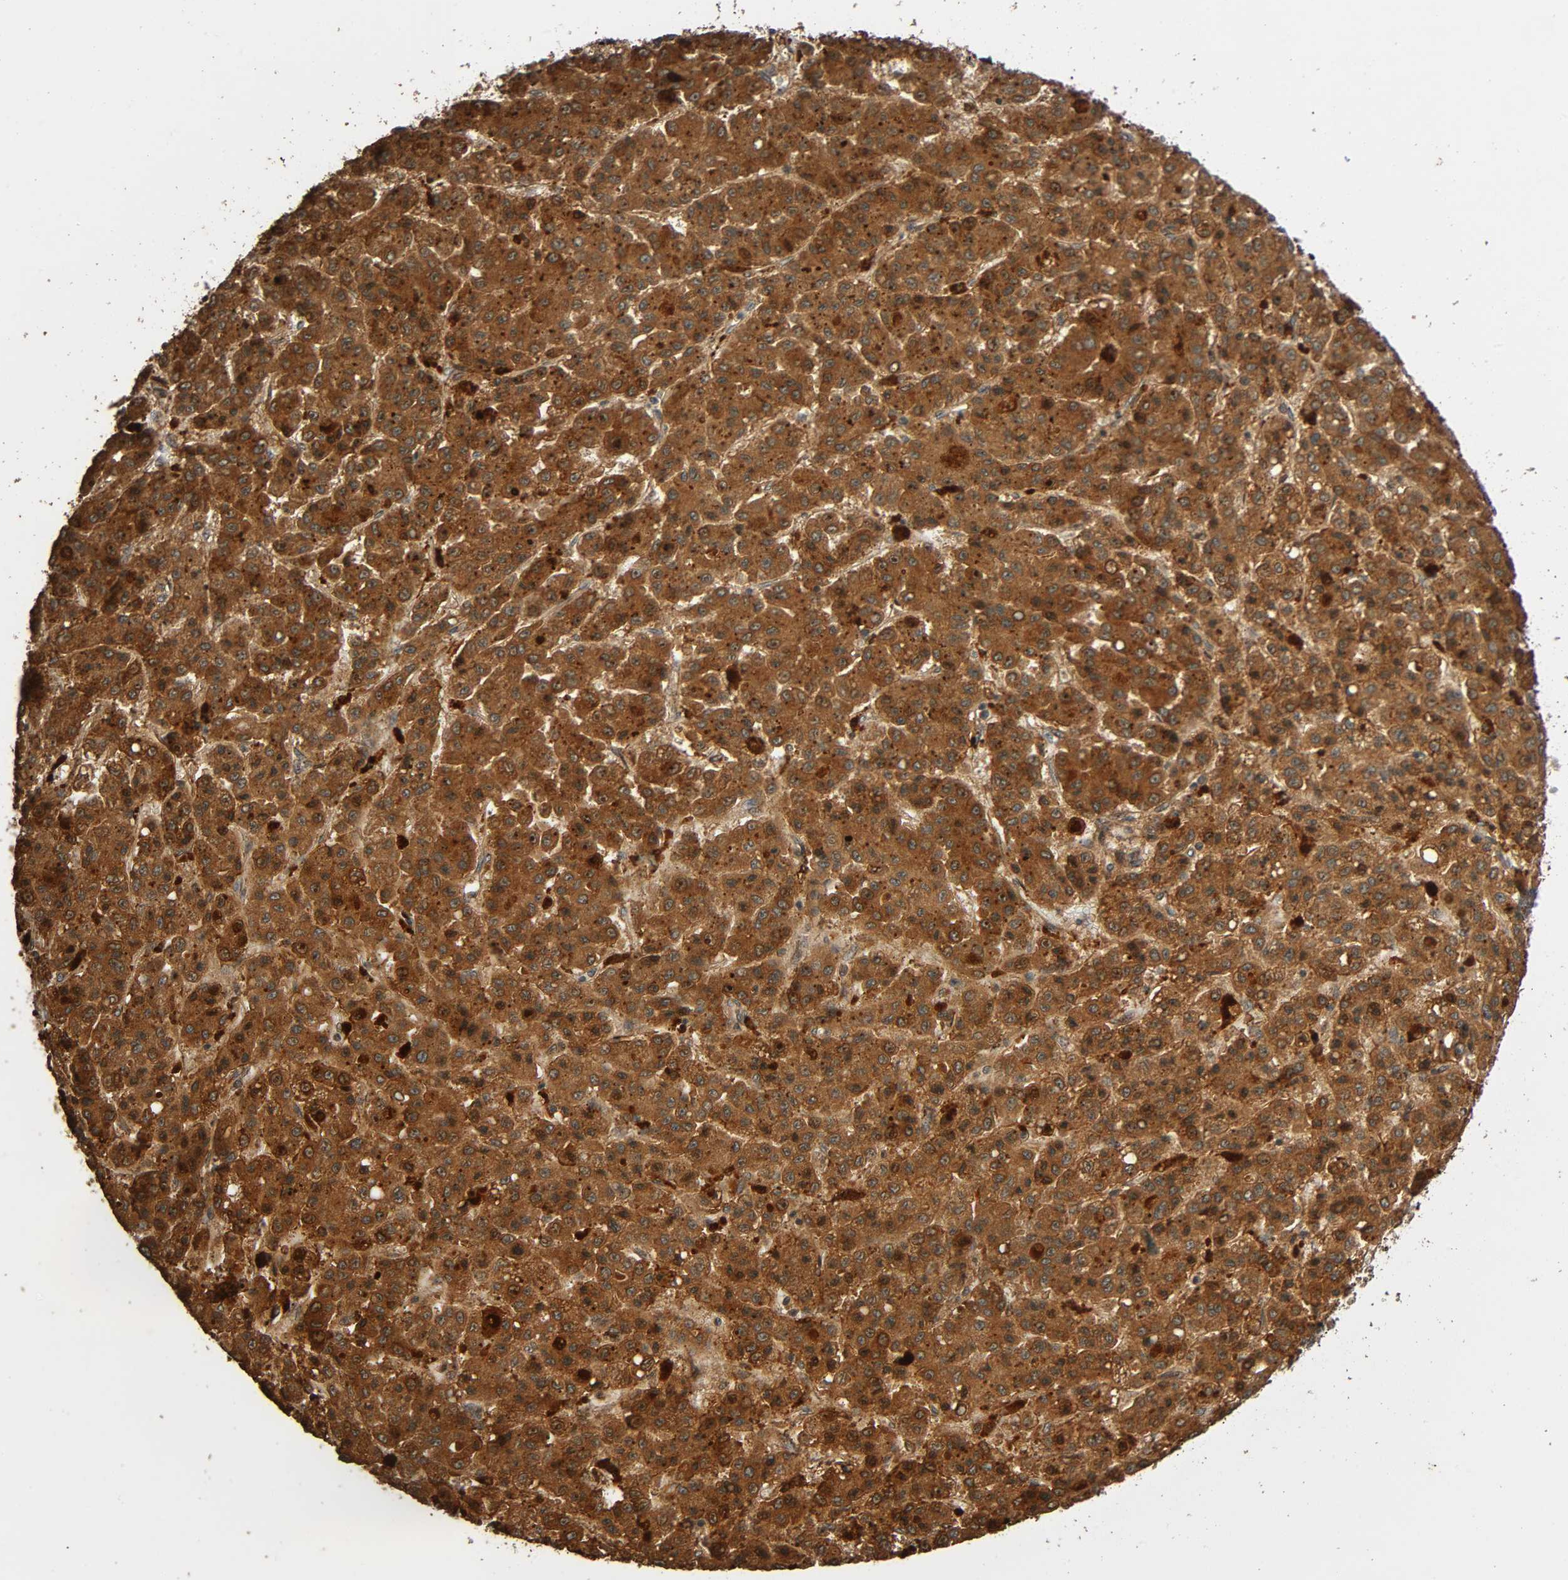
{"staining": {"intensity": "strong", "quantity": ">75%", "location": "cytoplasmic/membranous"}, "tissue": "liver cancer", "cell_type": "Tumor cells", "image_type": "cancer", "snomed": [{"axis": "morphology", "description": "Carcinoma, Hepatocellular, NOS"}, {"axis": "topography", "description": "Liver"}], "caption": "Protein staining by immunohistochemistry shows strong cytoplasmic/membranous positivity in approximately >75% of tumor cells in liver cancer (hepatocellular carcinoma). (IHC, brightfield microscopy, high magnification).", "gene": "MAP3K8", "patient": {"sex": "male", "age": 70}}